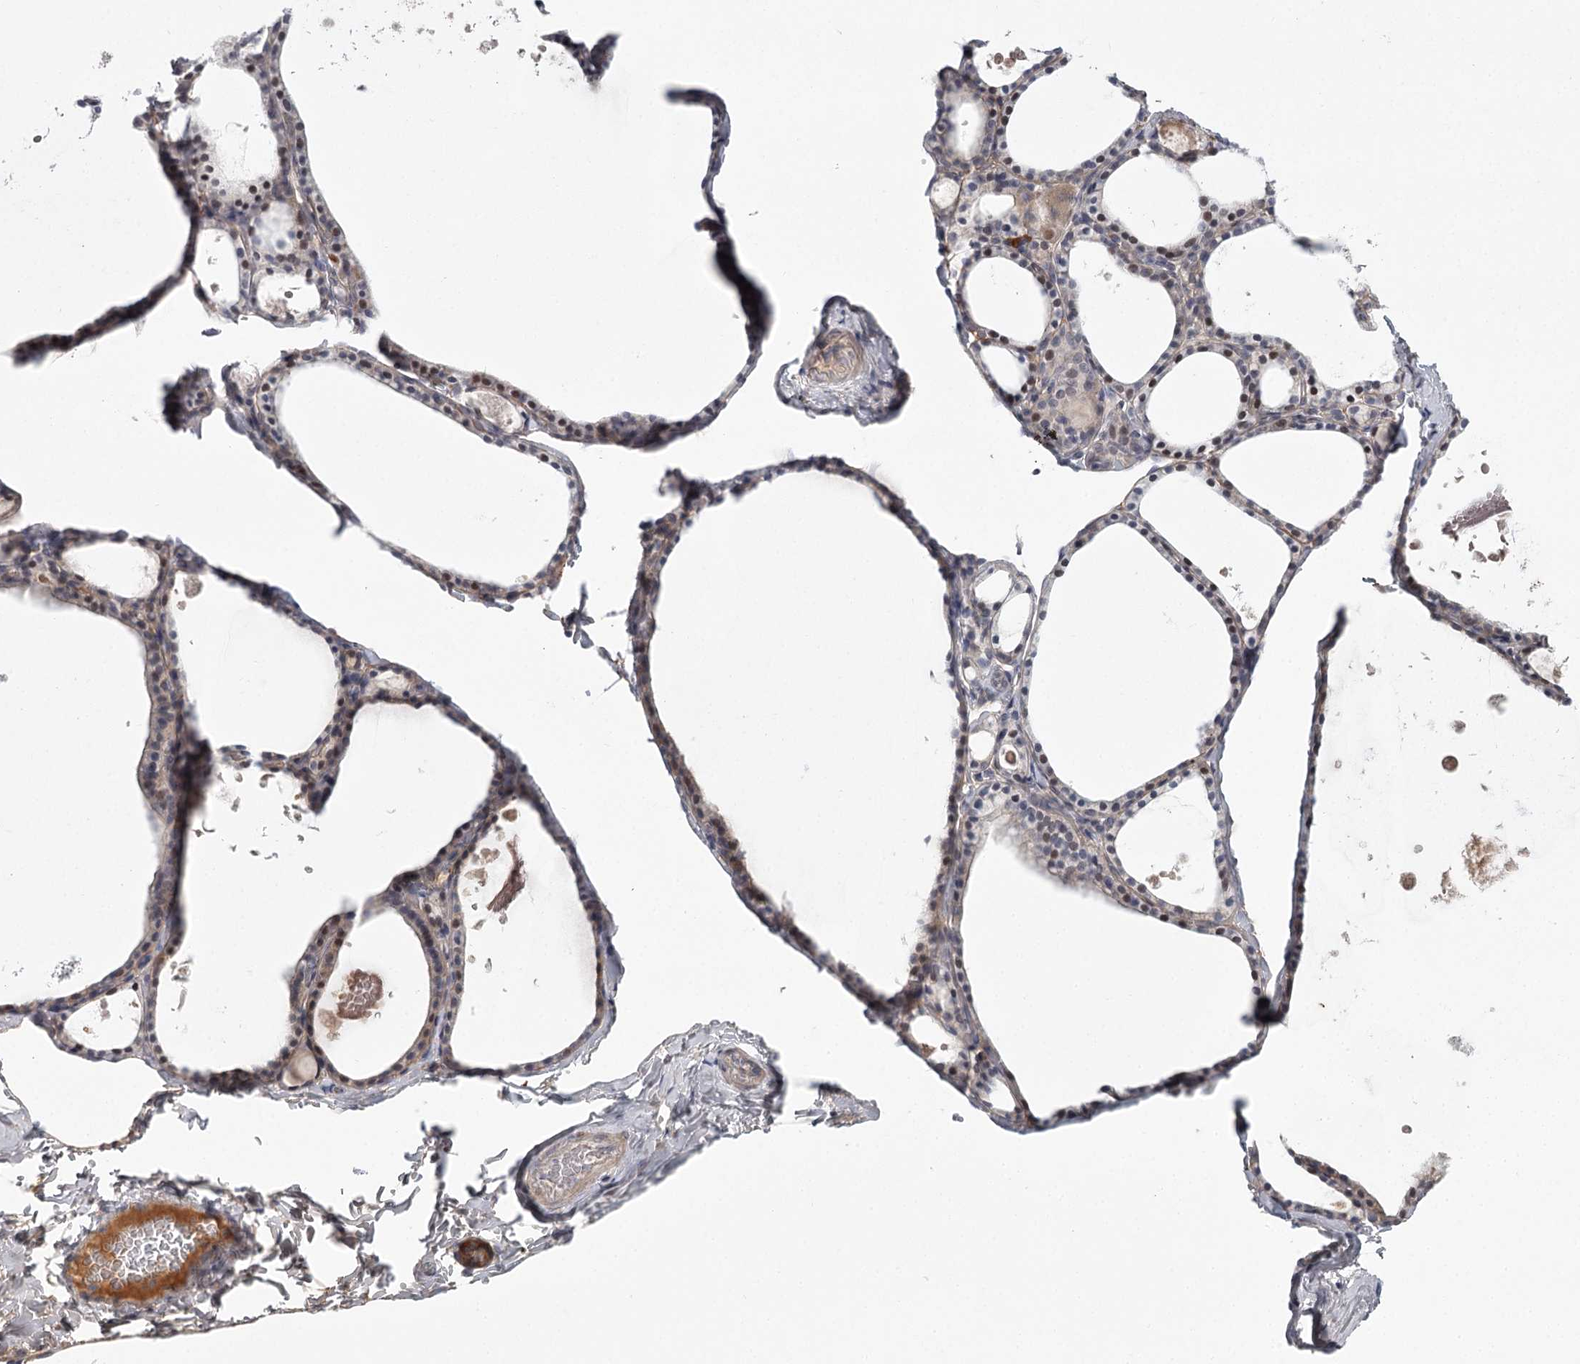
{"staining": {"intensity": "moderate", "quantity": "25%-75%", "location": "nuclear"}, "tissue": "thyroid gland", "cell_type": "Glandular cells", "image_type": "normal", "snomed": [{"axis": "morphology", "description": "Normal tissue, NOS"}, {"axis": "topography", "description": "Thyroid gland"}], "caption": "Human thyroid gland stained for a protein (brown) displays moderate nuclear positive staining in about 25%-75% of glandular cells.", "gene": "DHRS9", "patient": {"sex": "male", "age": 56}}